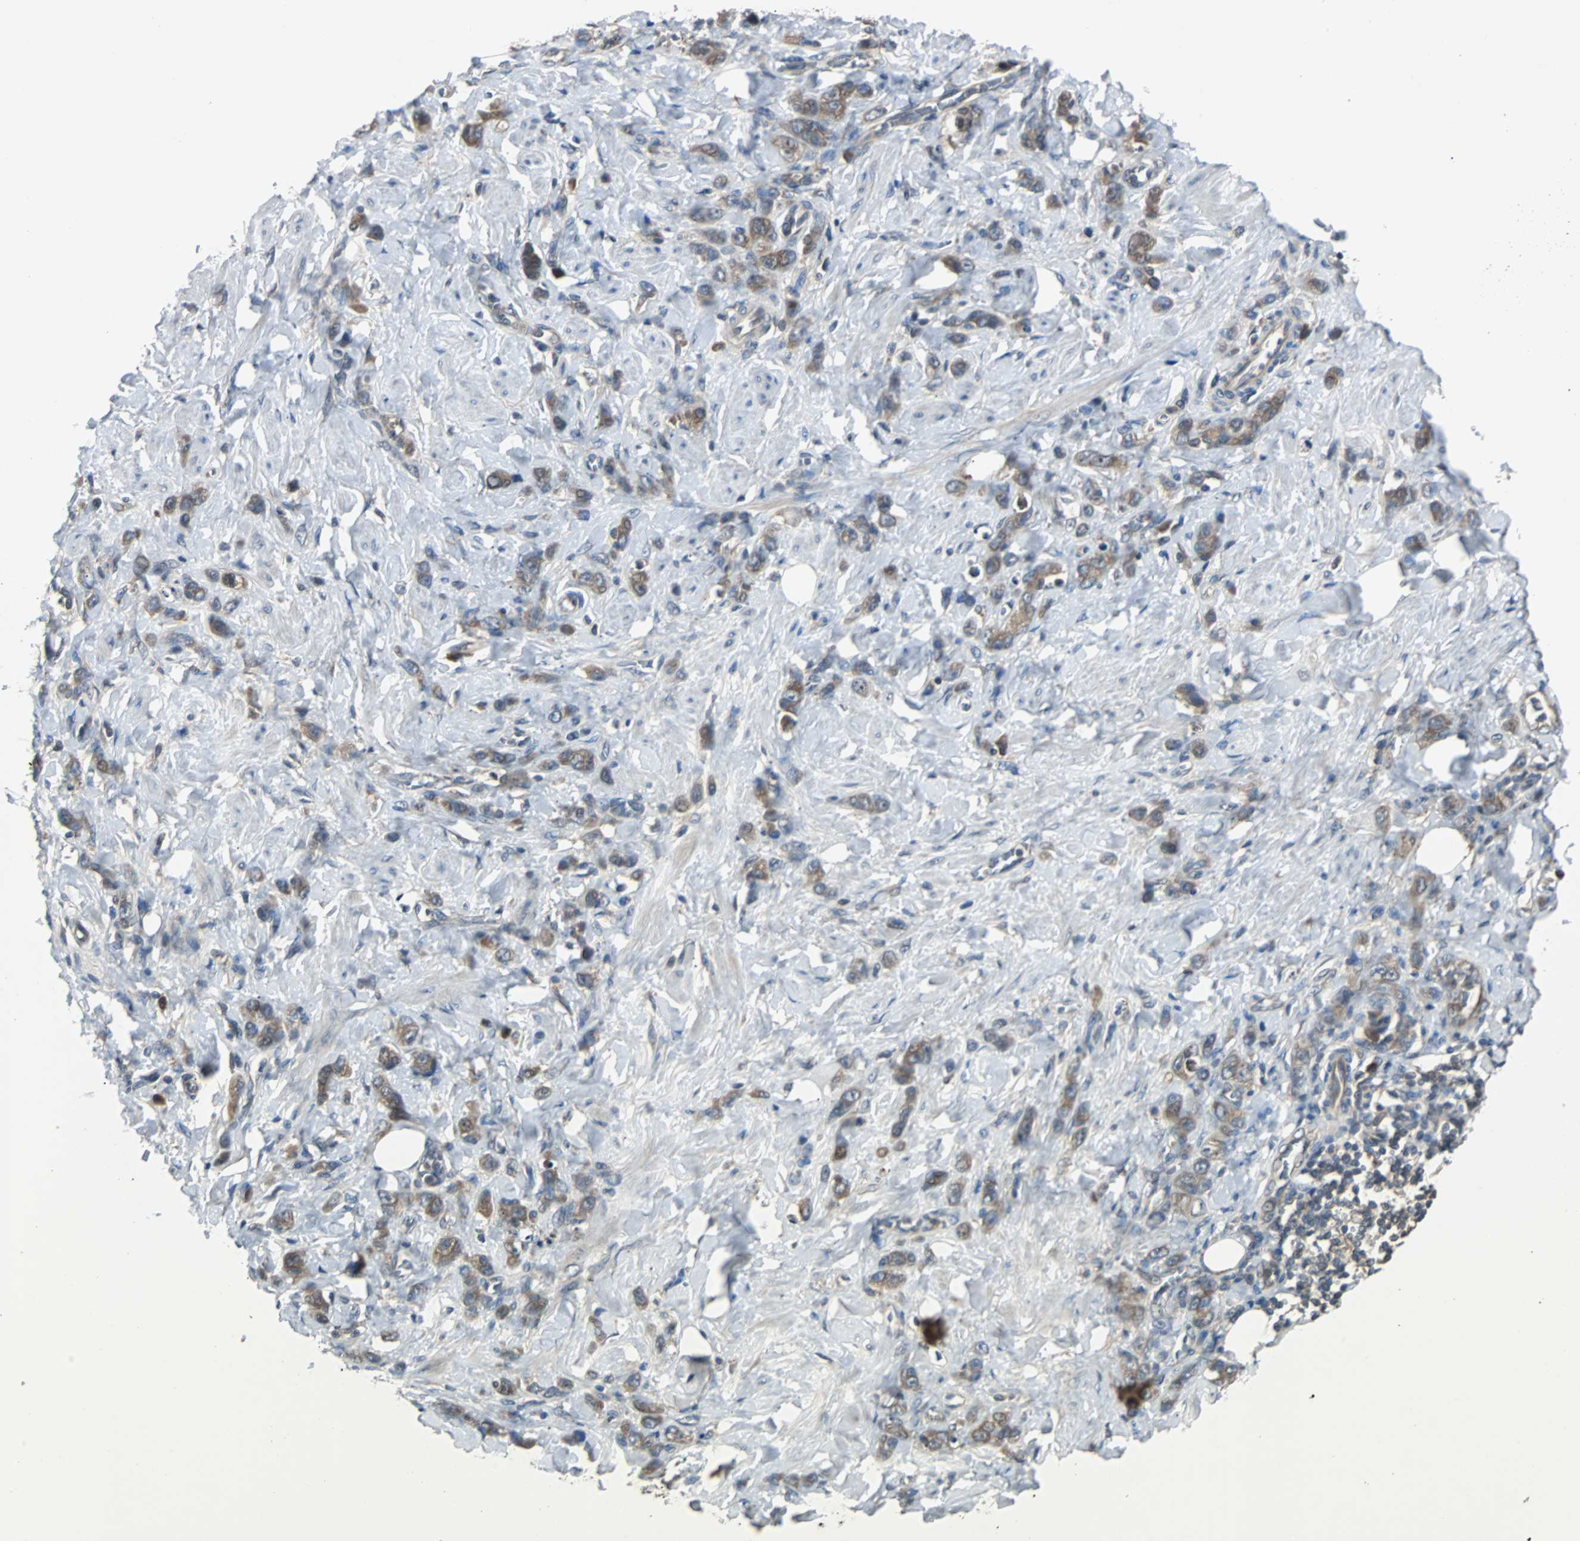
{"staining": {"intensity": "moderate", "quantity": ">75%", "location": "cytoplasmic/membranous"}, "tissue": "stomach cancer", "cell_type": "Tumor cells", "image_type": "cancer", "snomed": [{"axis": "morphology", "description": "Adenocarcinoma, NOS"}, {"axis": "topography", "description": "Stomach"}], "caption": "The immunohistochemical stain shows moderate cytoplasmic/membranous positivity in tumor cells of adenocarcinoma (stomach) tissue. The protein of interest is shown in brown color, while the nuclei are stained blue.", "gene": "ARF1", "patient": {"sex": "male", "age": 82}}